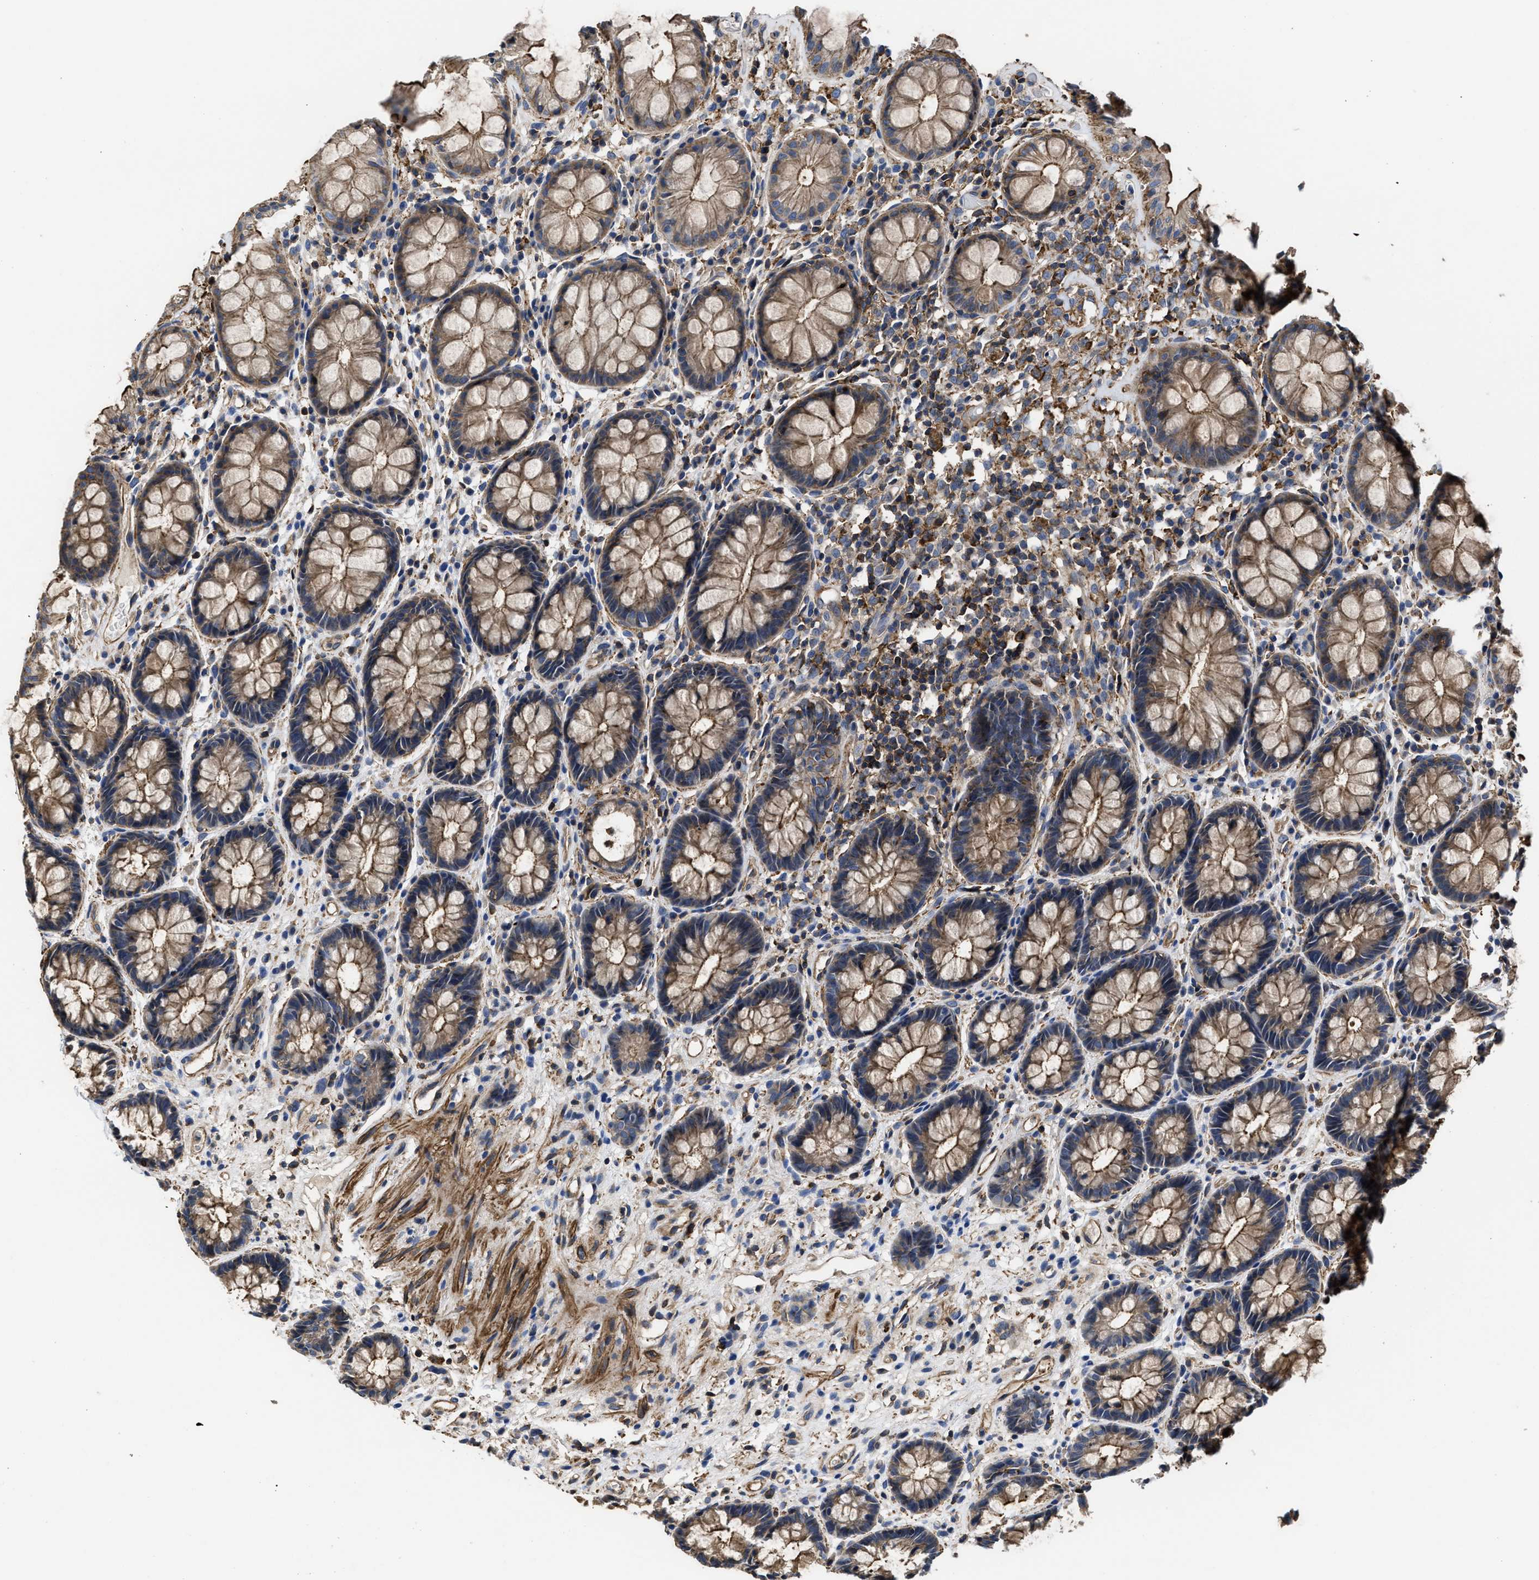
{"staining": {"intensity": "strong", "quantity": ">75%", "location": "cytoplasmic/membranous"}, "tissue": "rectum", "cell_type": "Glandular cells", "image_type": "normal", "snomed": [{"axis": "morphology", "description": "Normal tissue, NOS"}, {"axis": "topography", "description": "Rectum"}], "caption": "Glandular cells reveal strong cytoplasmic/membranous staining in about >75% of cells in unremarkable rectum. (Stains: DAB in brown, nuclei in blue, Microscopy: brightfield microscopy at high magnification).", "gene": "SCUBE2", "patient": {"sex": "male", "age": 64}}